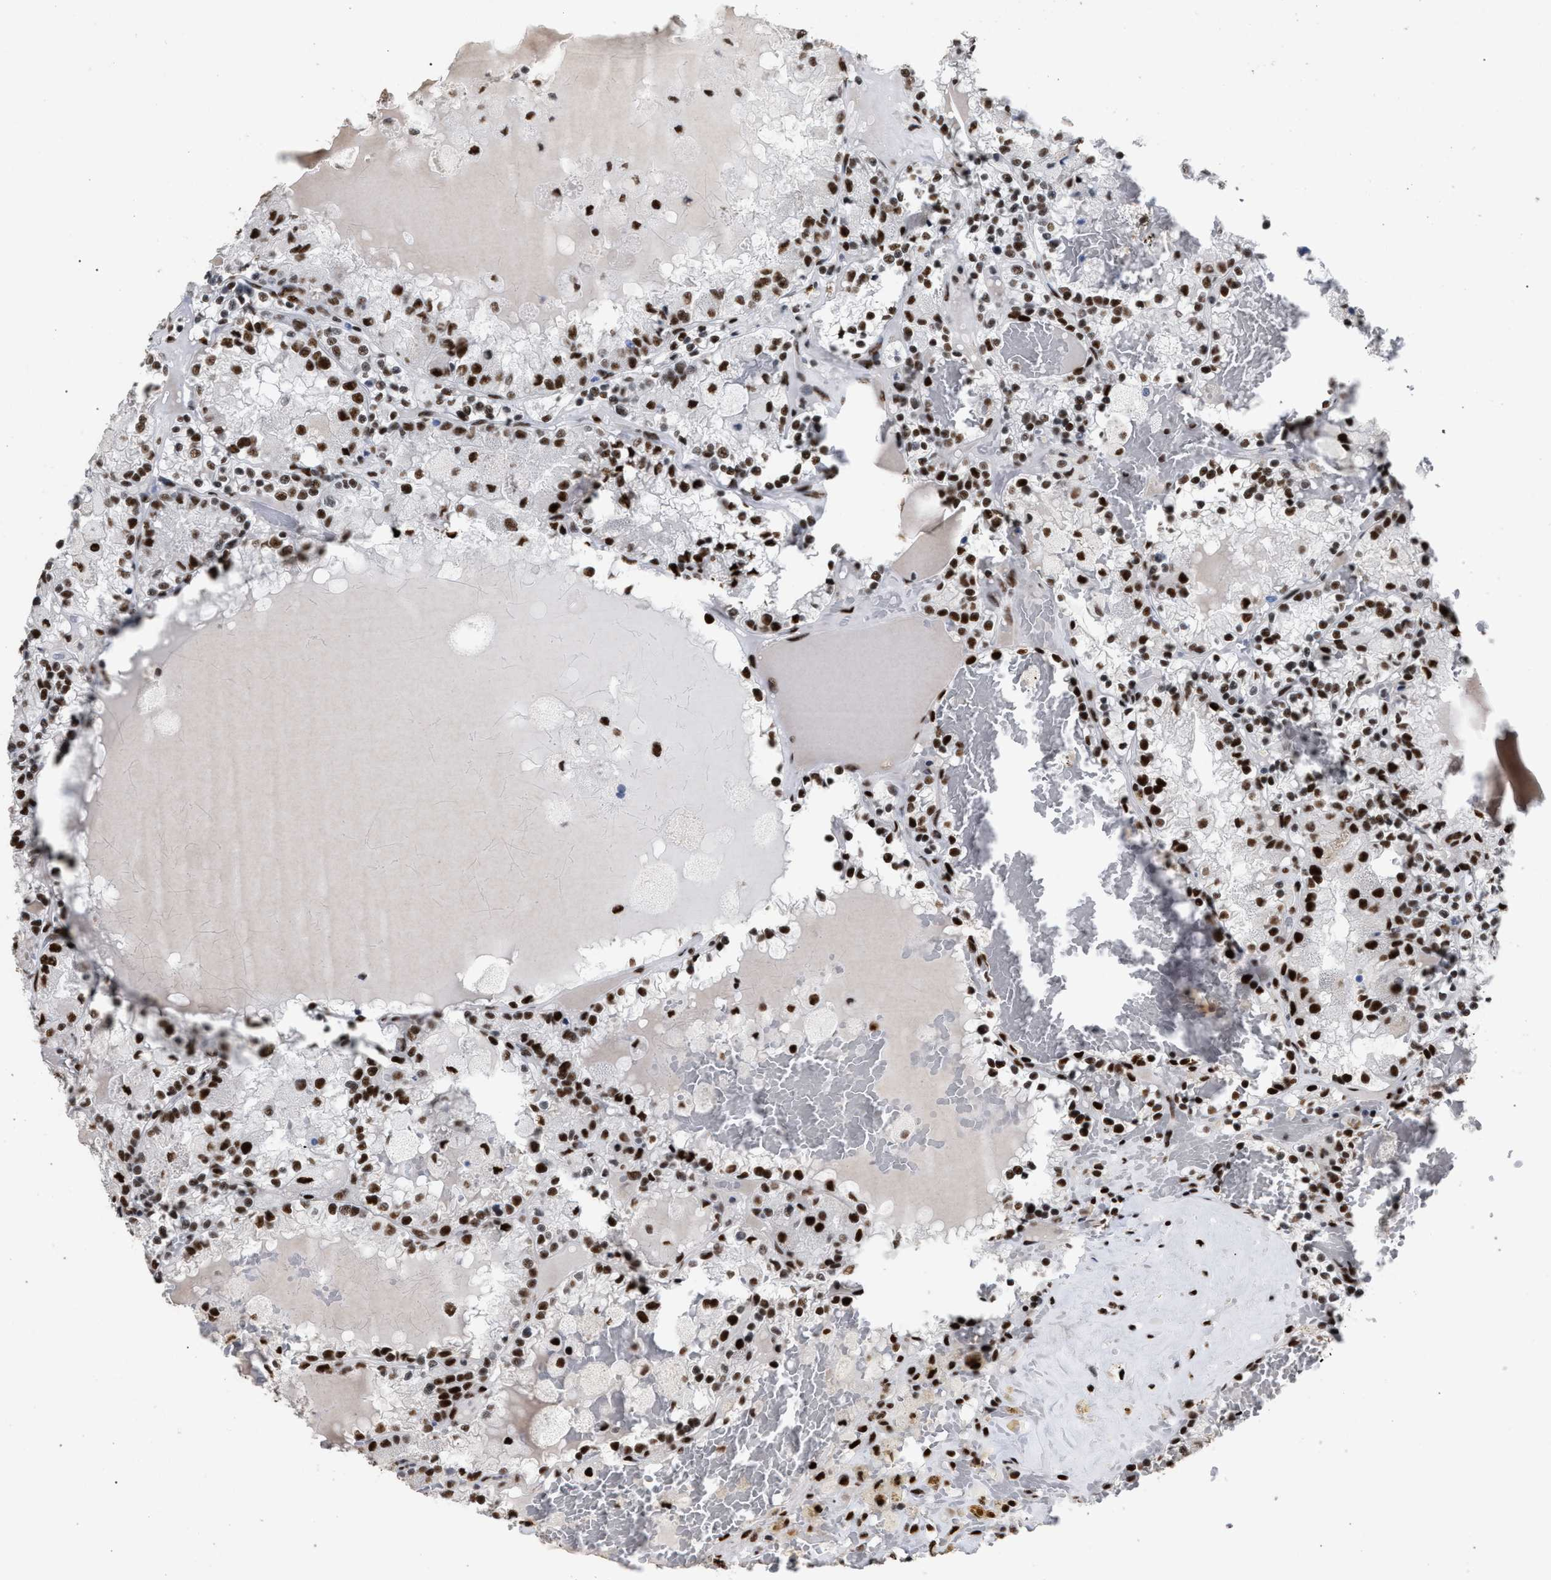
{"staining": {"intensity": "strong", "quantity": ">75%", "location": "nuclear"}, "tissue": "renal cancer", "cell_type": "Tumor cells", "image_type": "cancer", "snomed": [{"axis": "morphology", "description": "Adenocarcinoma, NOS"}, {"axis": "topography", "description": "Kidney"}], "caption": "Tumor cells demonstrate high levels of strong nuclear expression in approximately >75% of cells in human renal cancer (adenocarcinoma). (Brightfield microscopy of DAB IHC at high magnification).", "gene": "TP53BP1", "patient": {"sex": "female", "age": 56}}